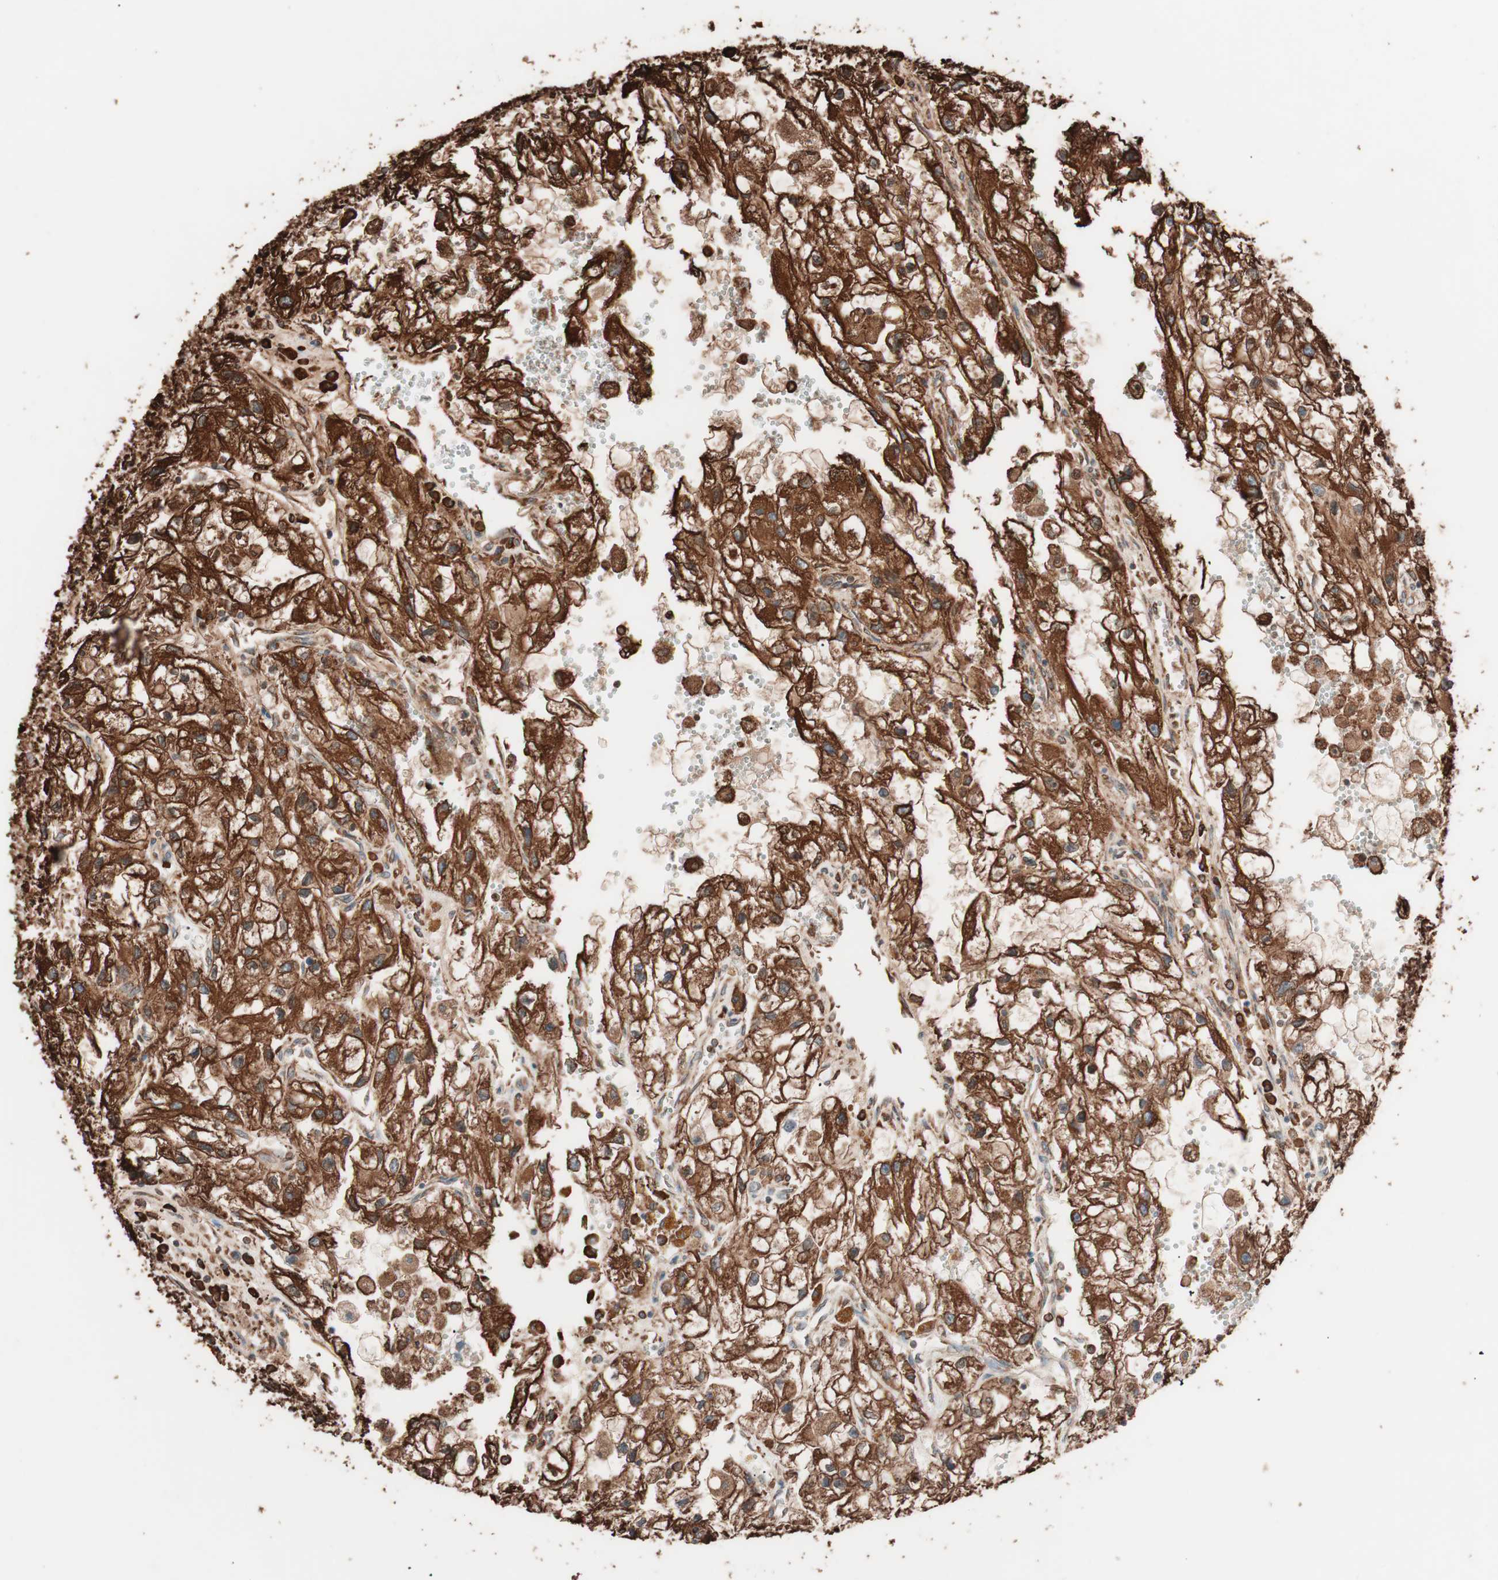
{"staining": {"intensity": "strong", "quantity": ">75%", "location": "cytoplasmic/membranous"}, "tissue": "renal cancer", "cell_type": "Tumor cells", "image_type": "cancer", "snomed": [{"axis": "morphology", "description": "Adenocarcinoma, NOS"}, {"axis": "topography", "description": "Kidney"}], "caption": "IHC (DAB) staining of renal adenocarcinoma exhibits strong cytoplasmic/membranous protein expression in approximately >75% of tumor cells.", "gene": "VEGFA", "patient": {"sex": "female", "age": 70}}